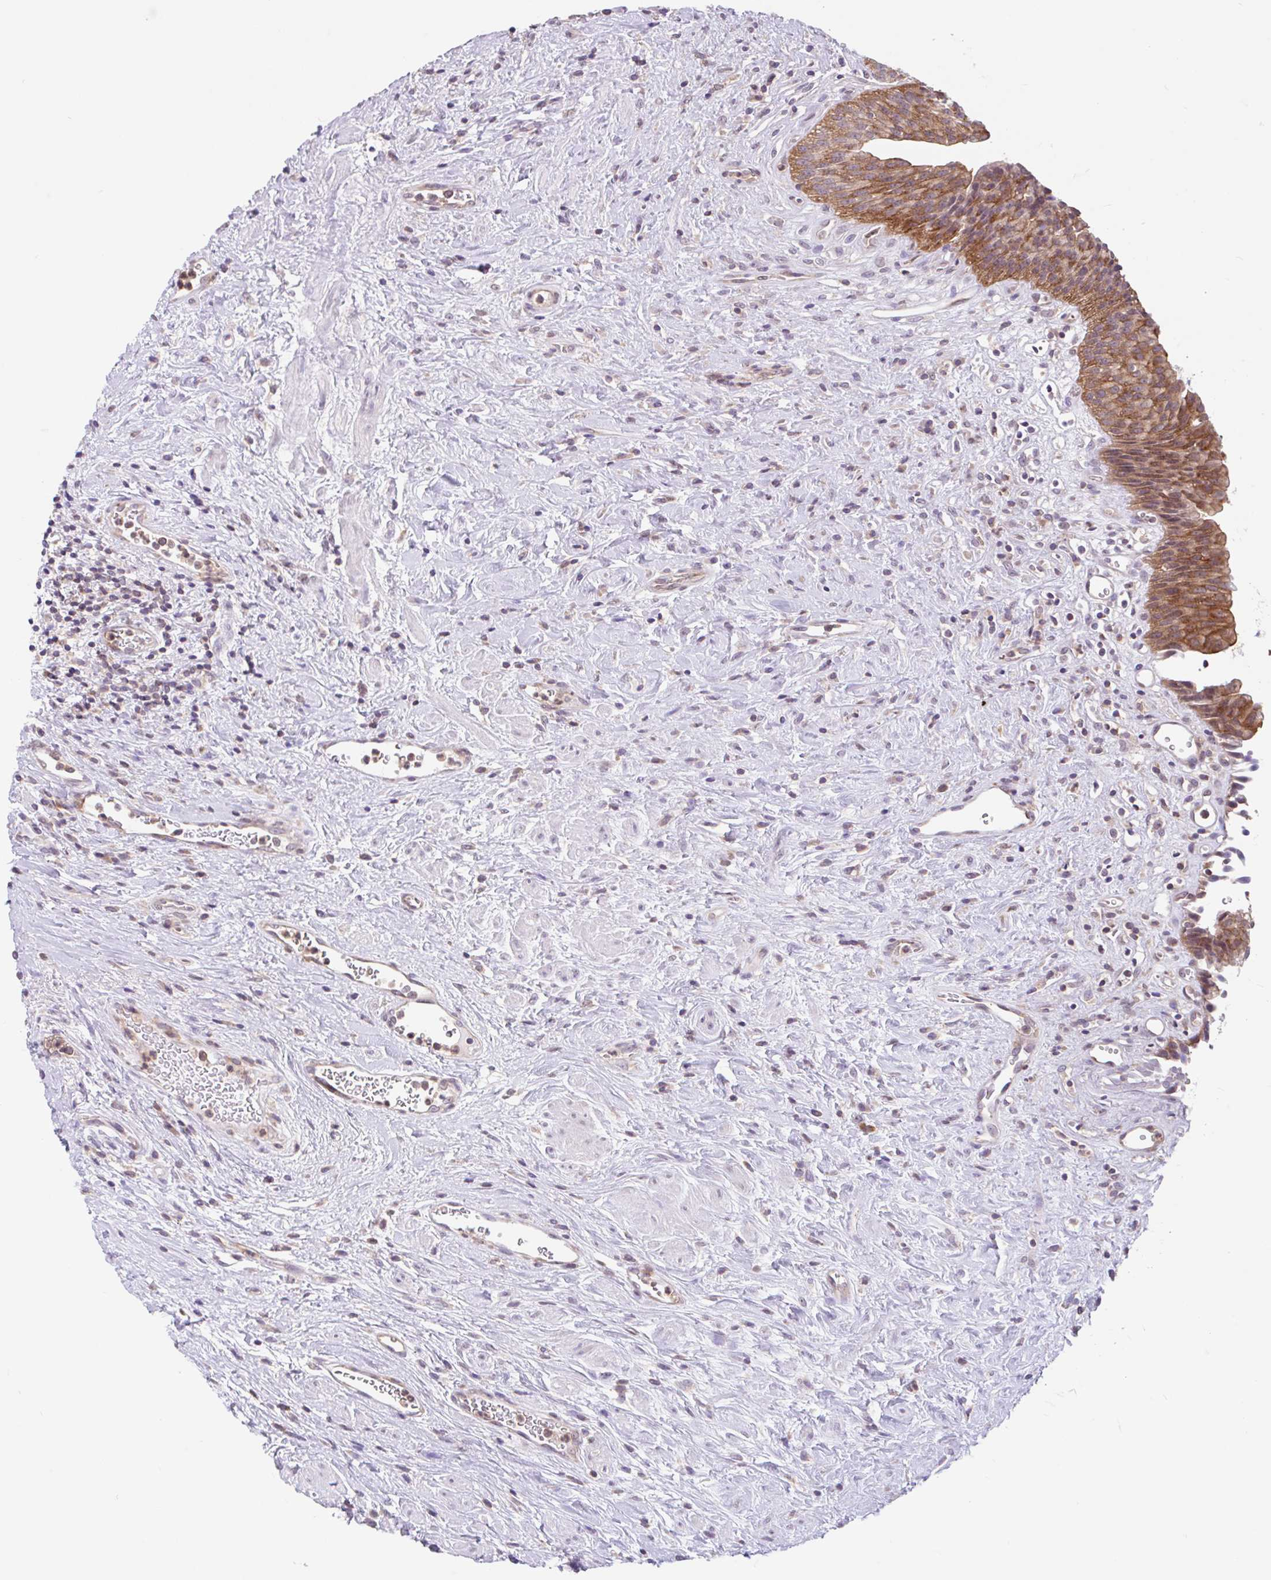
{"staining": {"intensity": "strong", "quantity": ">75%", "location": "cytoplasmic/membranous"}, "tissue": "urinary bladder", "cell_type": "Urothelial cells", "image_type": "normal", "snomed": [{"axis": "morphology", "description": "Normal tissue, NOS"}, {"axis": "topography", "description": "Urinary bladder"}], "caption": "IHC micrograph of benign urinary bladder stained for a protein (brown), which shows high levels of strong cytoplasmic/membranous expression in about >75% of urothelial cells.", "gene": "RALBP1", "patient": {"sex": "female", "age": 56}}